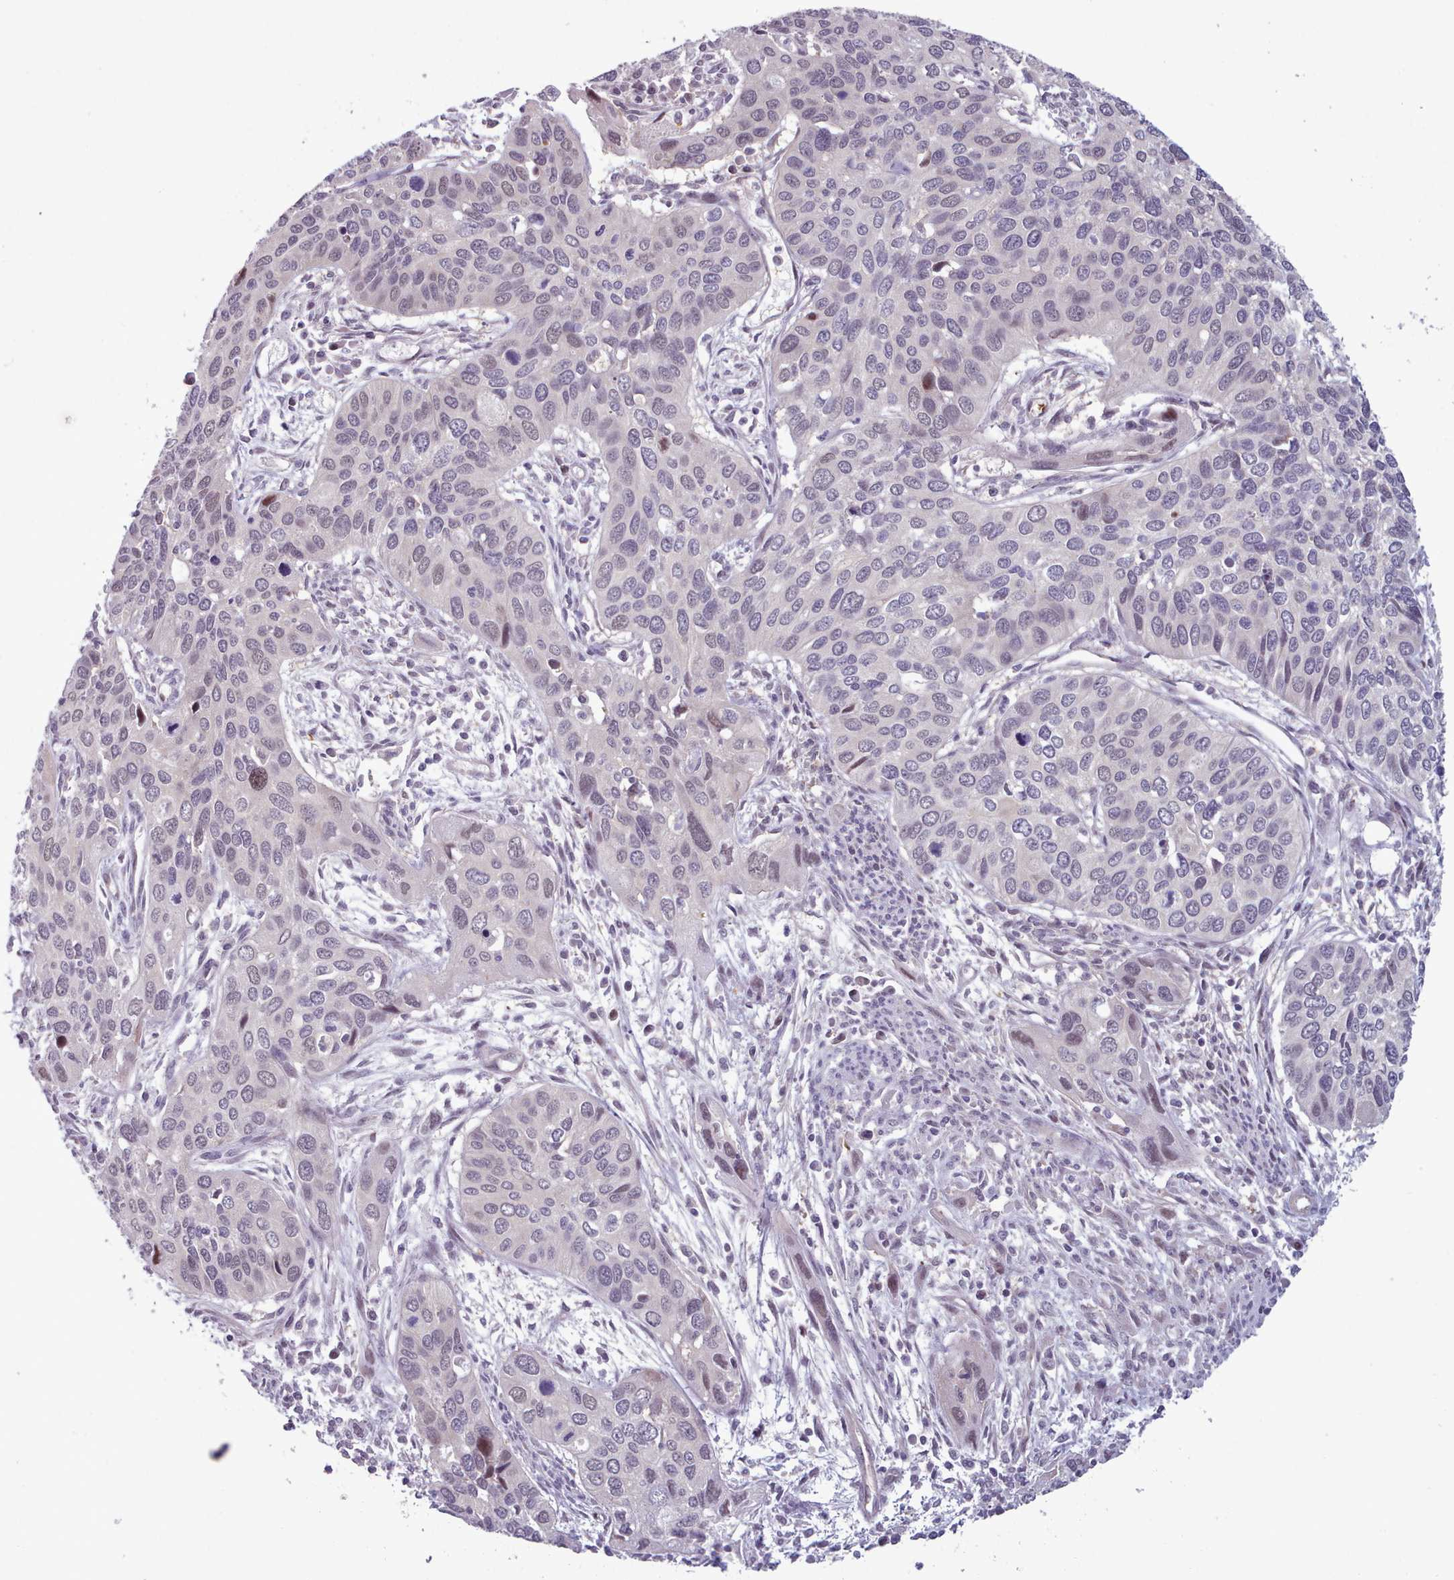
{"staining": {"intensity": "weak", "quantity": "<25%", "location": "nuclear"}, "tissue": "cervical cancer", "cell_type": "Tumor cells", "image_type": "cancer", "snomed": [{"axis": "morphology", "description": "Squamous cell carcinoma, NOS"}, {"axis": "topography", "description": "Cervix"}], "caption": "High magnification brightfield microscopy of cervical cancer stained with DAB (3,3'-diaminobenzidine) (brown) and counterstained with hematoxylin (blue): tumor cells show no significant expression. The staining was performed using DAB (3,3'-diaminobenzidine) to visualize the protein expression in brown, while the nuclei were stained in blue with hematoxylin (Magnification: 20x).", "gene": "KBTBD7", "patient": {"sex": "female", "age": 55}}